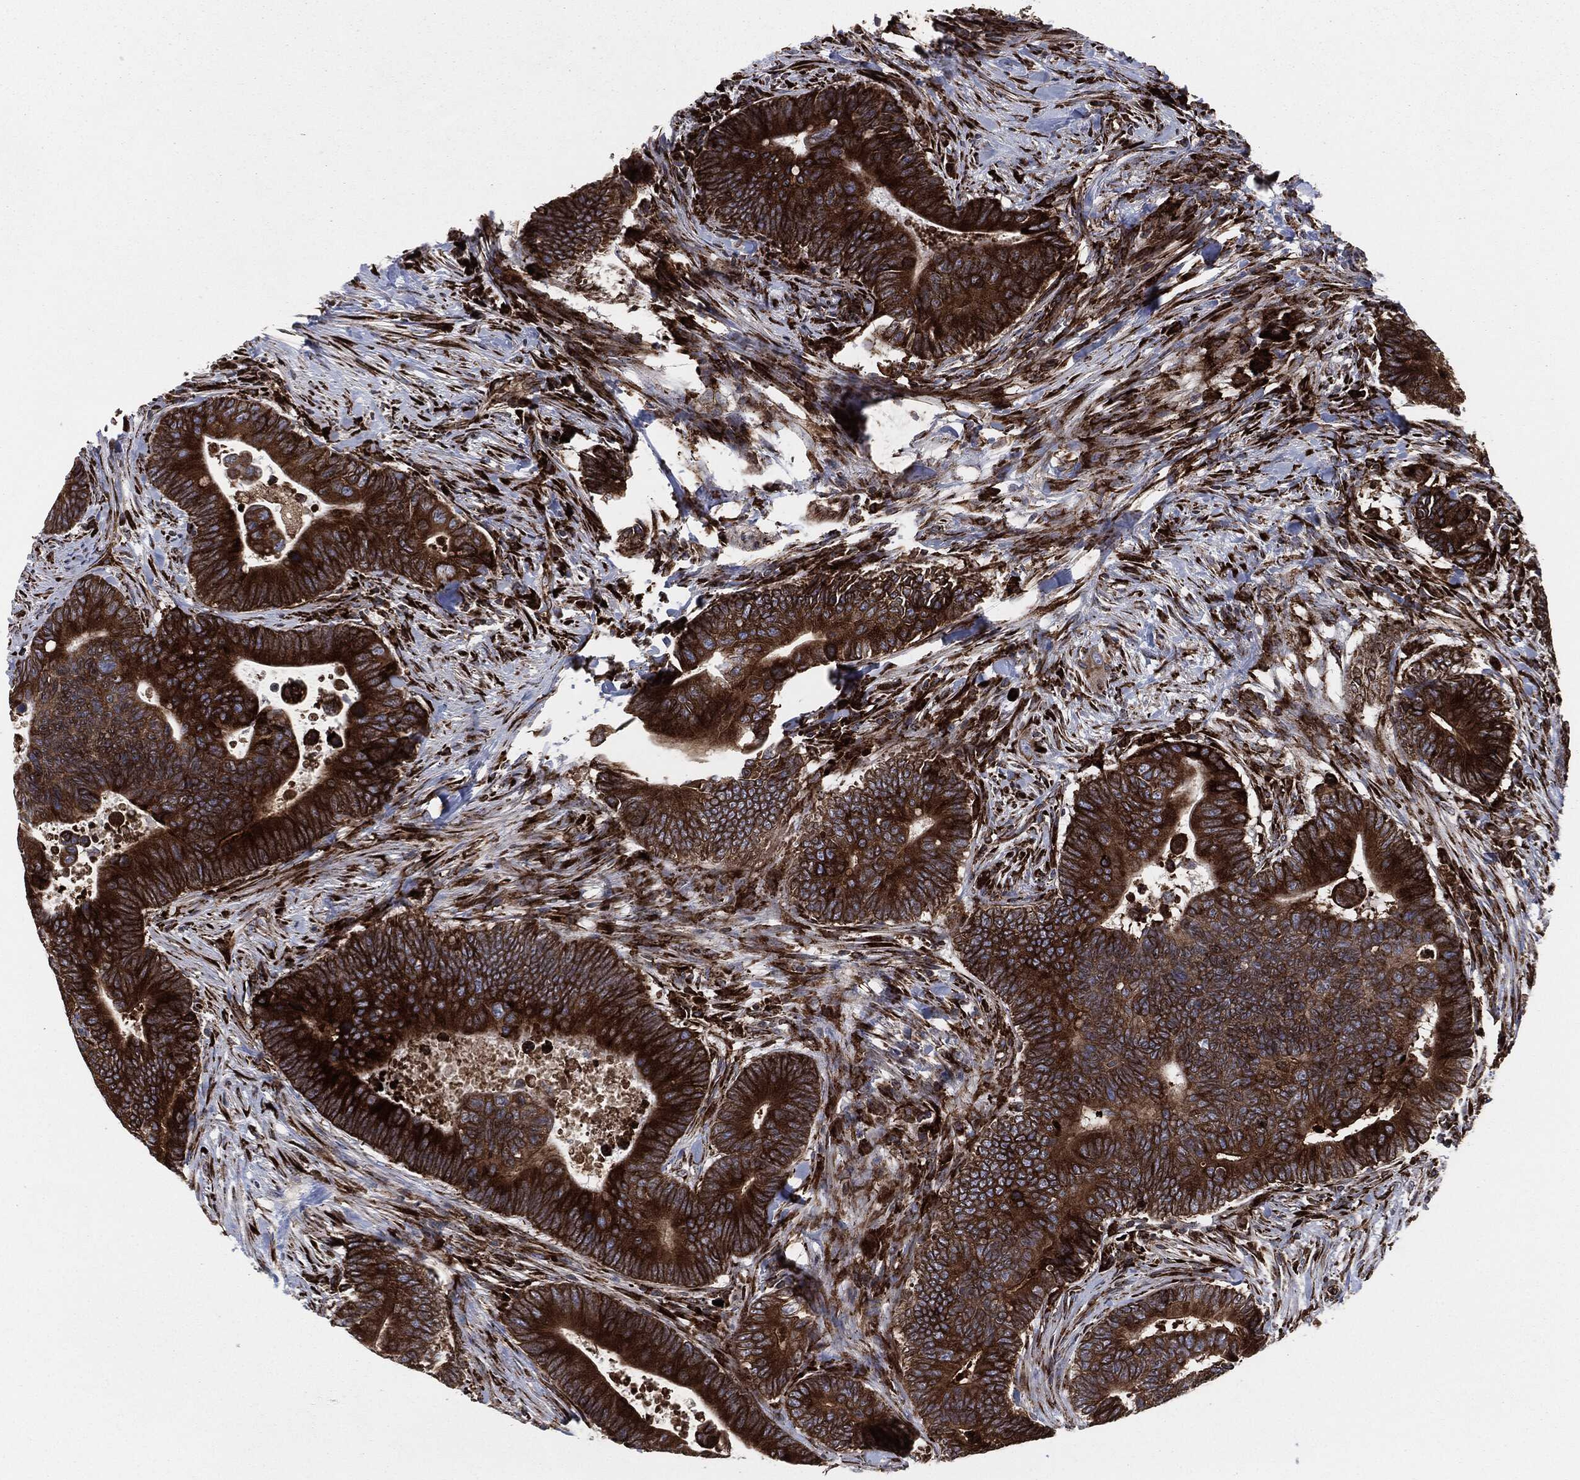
{"staining": {"intensity": "strong", "quantity": ">75%", "location": "cytoplasmic/membranous"}, "tissue": "colorectal cancer", "cell_type": "Tumor cells", "image_type": "cancer", "snomed": [{"axis": "morphology", "description": "Adenocarcinoma, NOS"}, {"axis": "topography", "description": "Colon"}], "caption": "Protein analysis of adenocarcinoma (colorectal) tissue demonstrates strong cytoplasmic/membranous staining in about >75% of tumor cells. (DAB (3,3'-diaminobenzidine) IHC, brown staining for protein, blue staining for nuclei).", "gene": "CALR", "patient": {"sex": "male", "age": 75}}